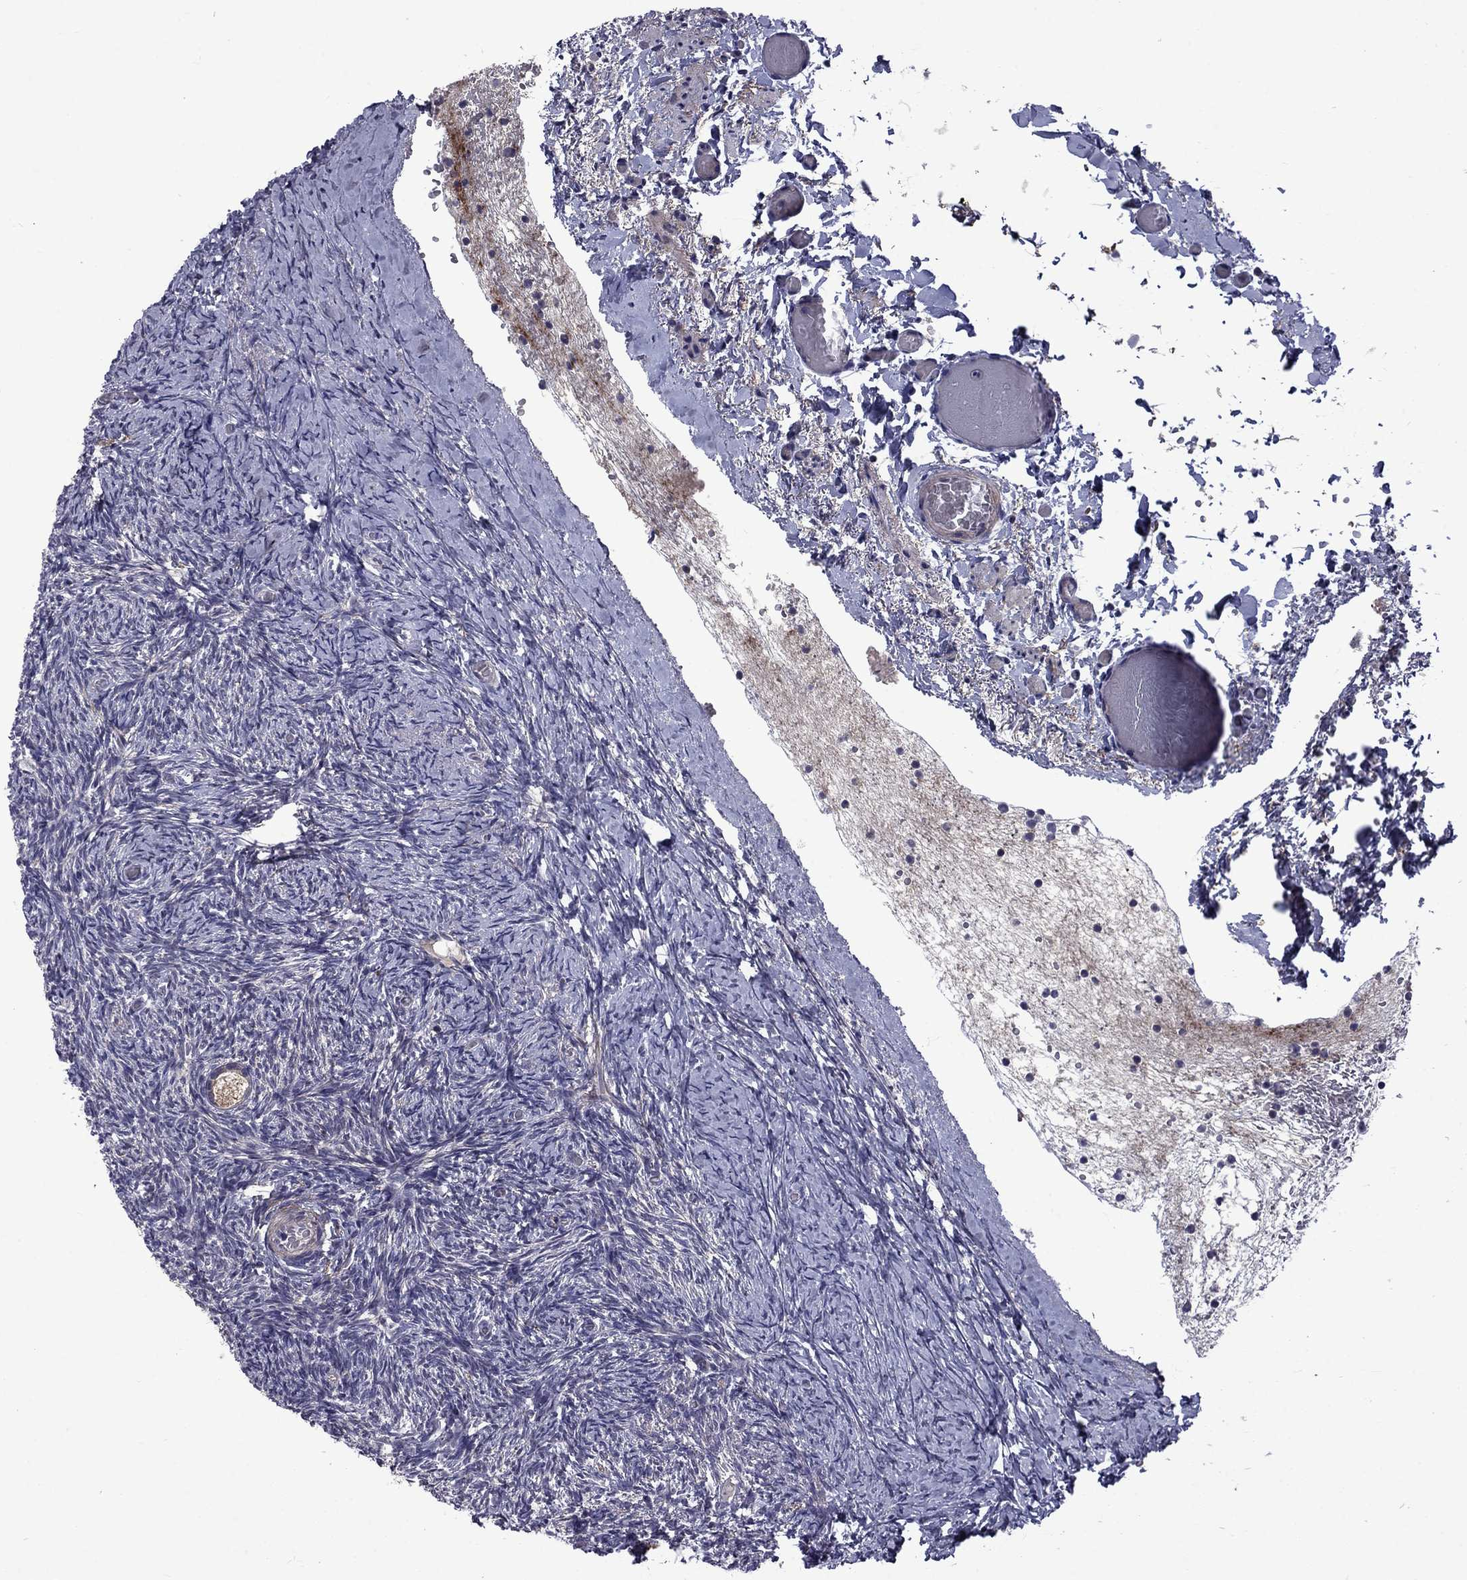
{"staining": {"intensity": "moderate", "quantity": "25%-75%", "location": "cytoplasmic/membranous"}, "tissue": "ovary", "cell_type": "Follicle cells", "image_type": "normal", "snomed": [{"axis": "morphology", "description": "Normal tissue, NOS"}, {"axis": "topography", "description": "Ovary"}], "caption": "Immunohistochemical staining of benign ovary exhibits moderate cytoplasmic/membranous protein positivity in about 25%-75% of follicle cells. (brown staining indicates protein expression, while blue staining denotes nuclei).", "gene": "SNTA1", "patient": {"sex": "female", "age": 39}}